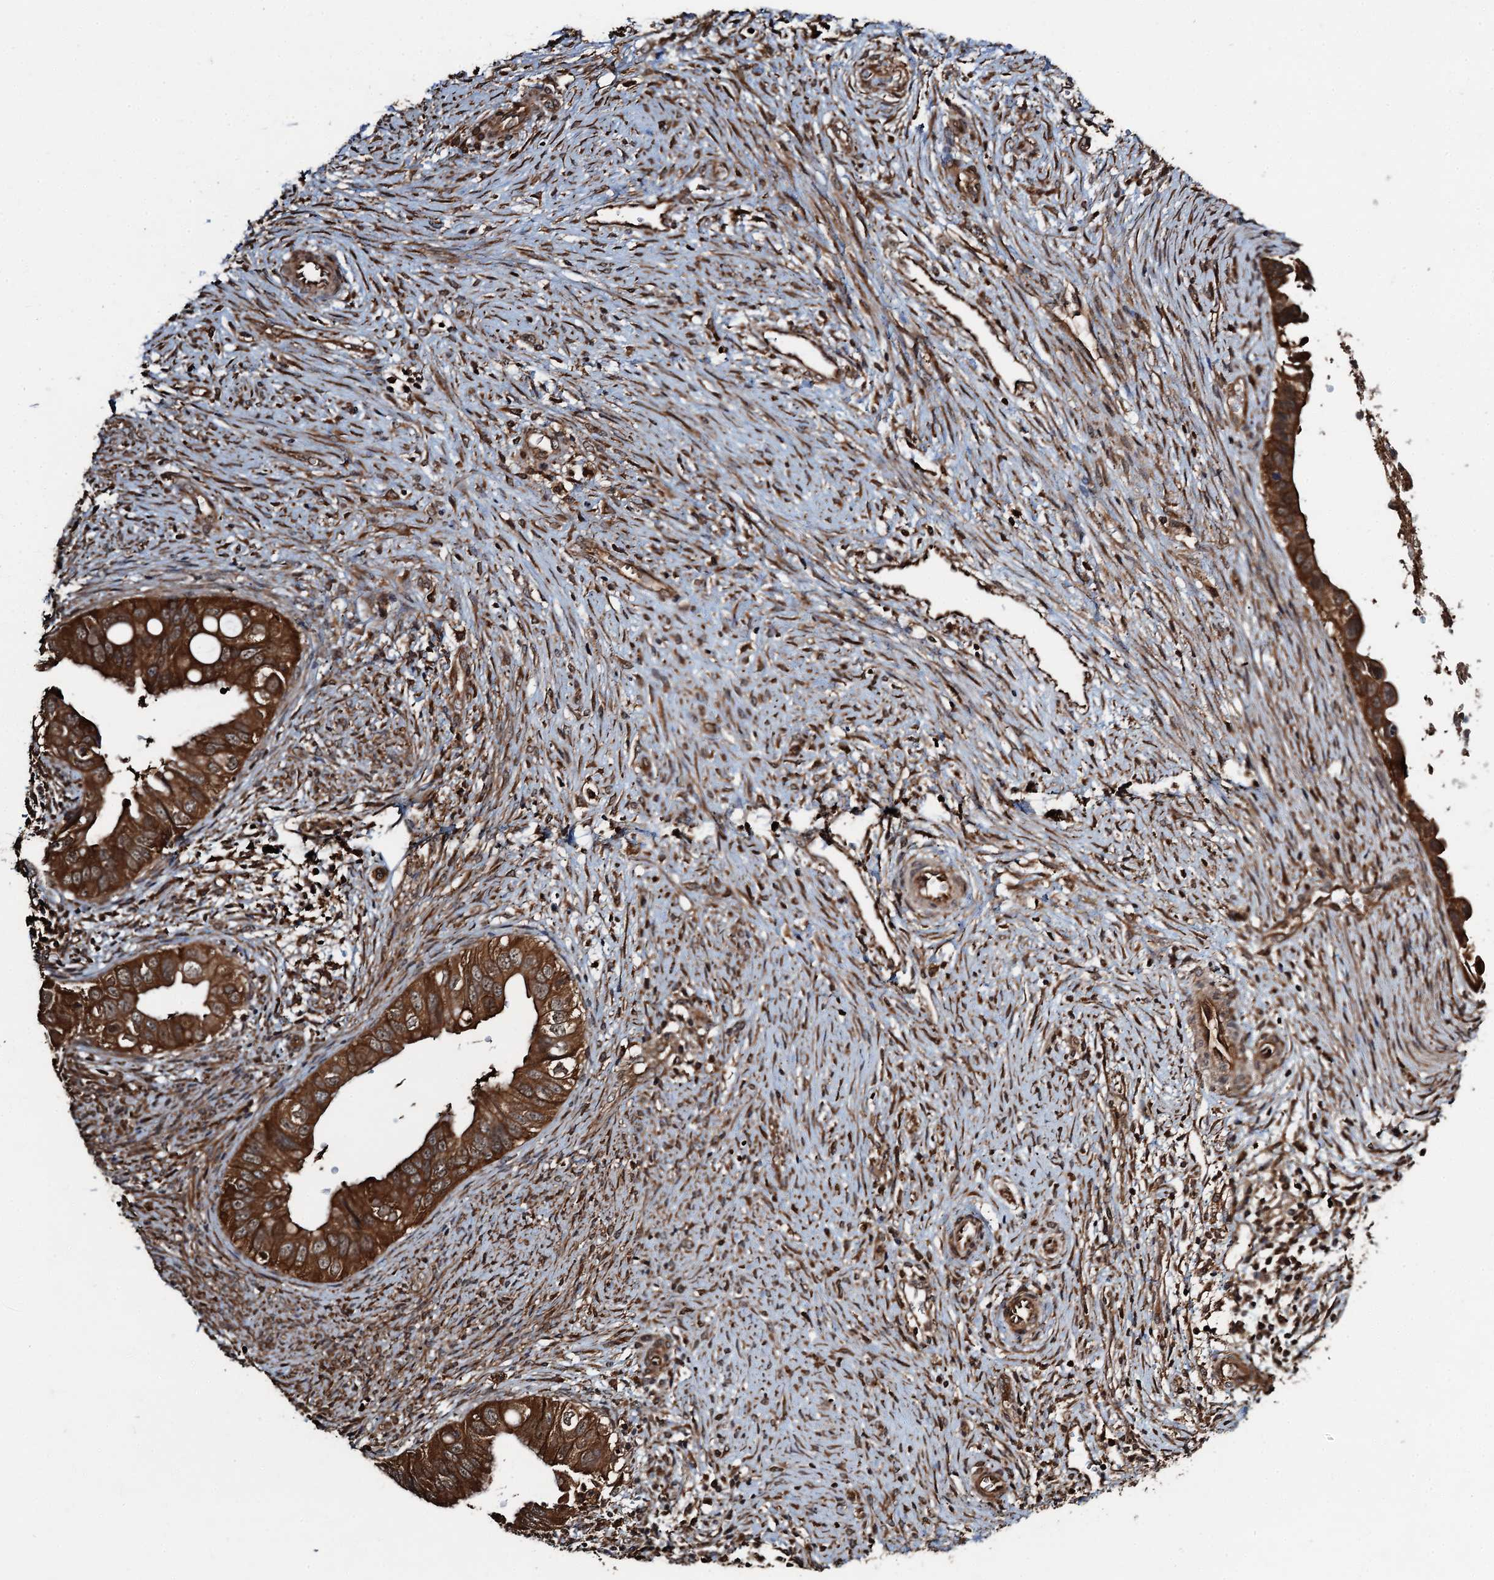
{"staining": {"intensity": "strong", "quantity": ">75%", "location": "cytoplasmic/membranous"}, "tissue": "cervical cancer", "cell_type": "Tumor cells", "image_type": "cancer", "snomed": [{"axis": "morphology", "description": "Adenocarcinoma, NOS"}, {"axis": "topography", "description": "Cervix"}], "caption": "Protein staining demonstrates strong cytoplasmic/membranous expression in about >75% of tumor cells in cervical cancer (adenocarcinoma). (Stains: DAB (3,3'-diaminobenzidine) in brown, nuclei in blue, Microscopy: brightfield microscopy at high magnification).", "gene": "WHAMM", "patient": {"sex": "female", "age": 42}}